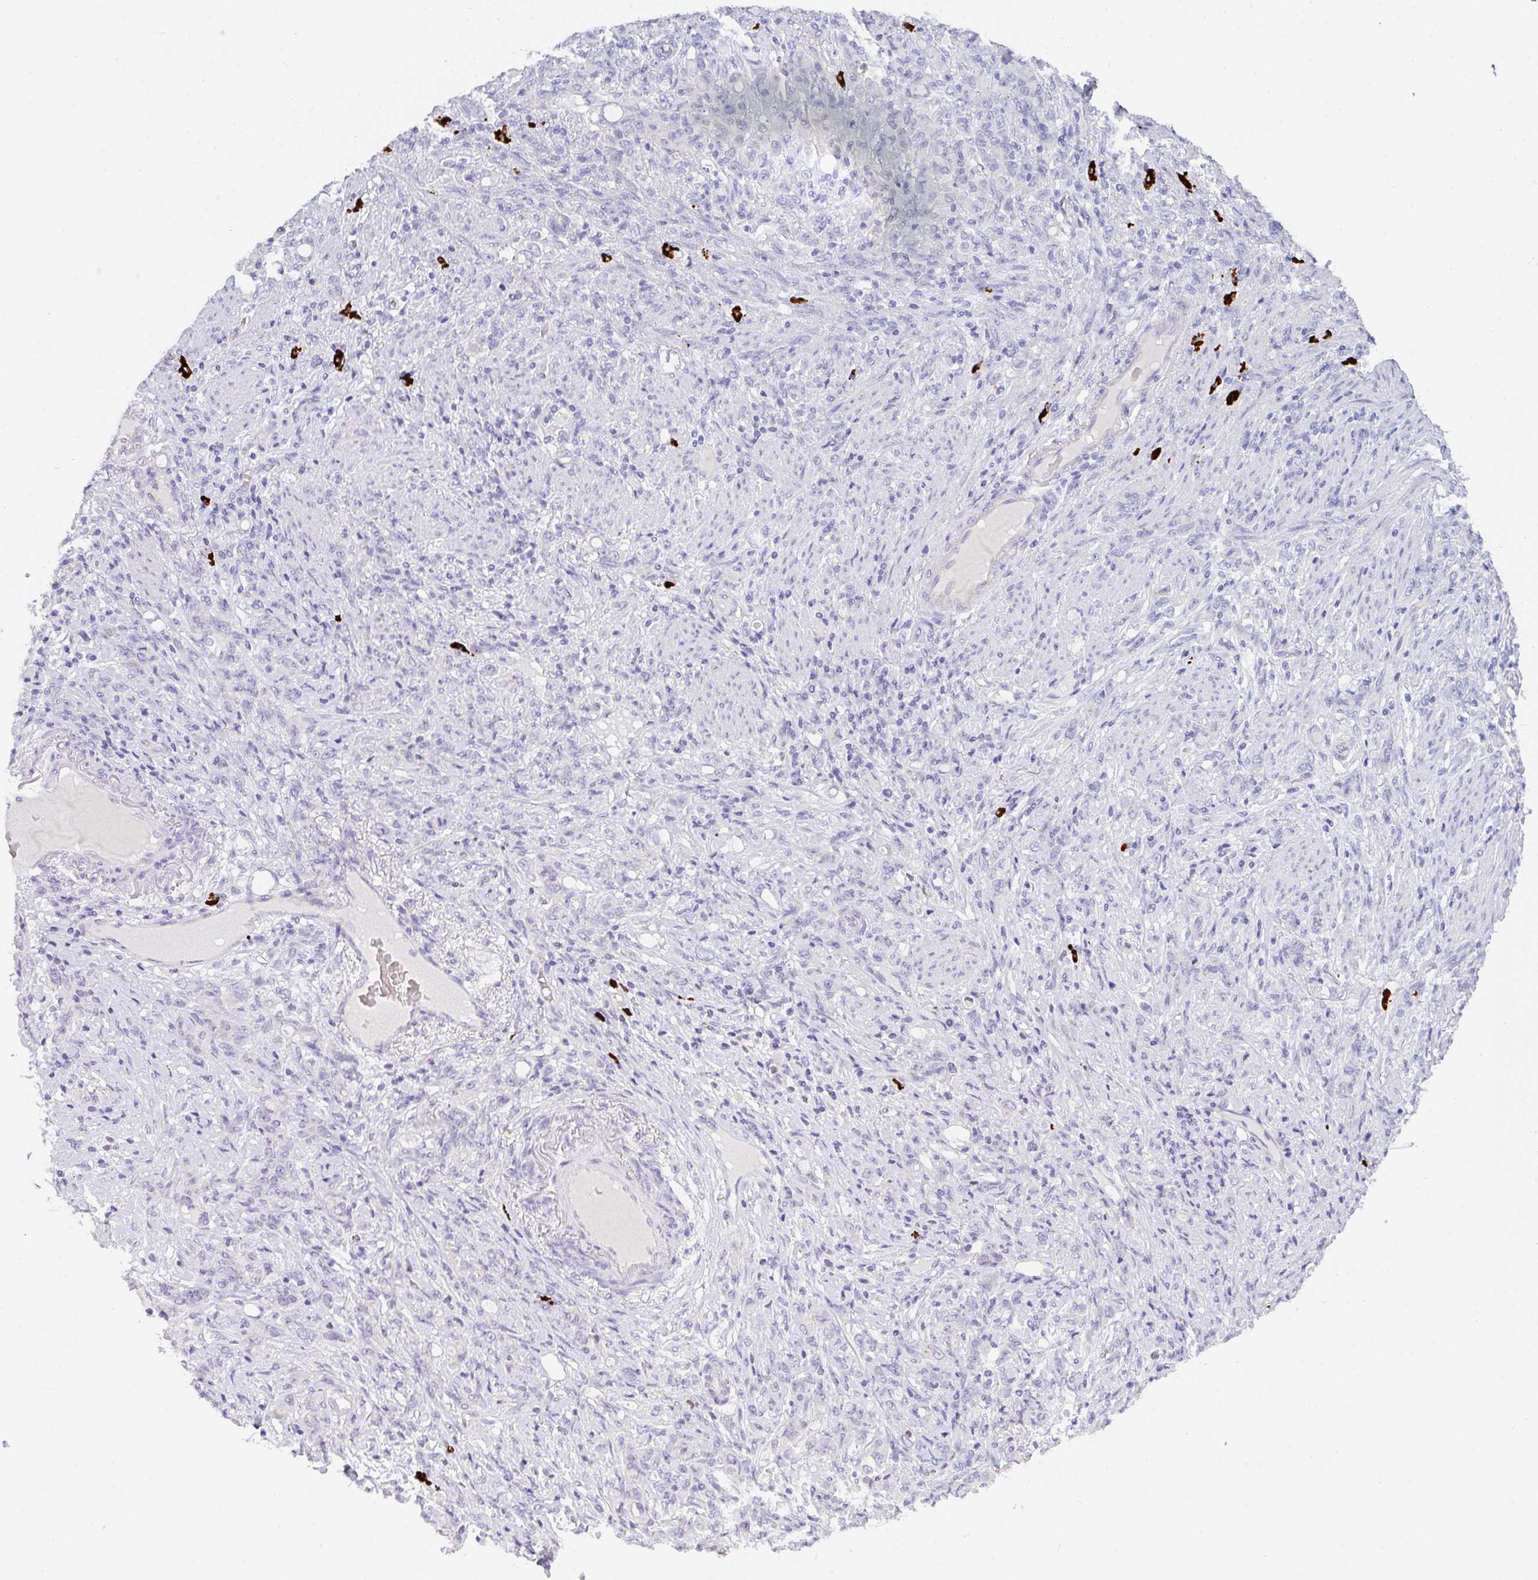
{"staining": {"intensity": "negative", "quantity": "none", "location": "none"}, "tissue": "stomach cancer", "cell_type": "Tumor cells", "image_type": "cancer", "snomed": [{"axis": "morphology", "description": "Normal tissue, NOS"}, {"axis": "morphology", "description": "Adenocarcinoma, NOS"}, {"axis": "topography", "description": "Stomach"}], "caption": "An image of adenocarcinoma (stomach) stained for a protein exhibits no brown staining in tumor cells. Nuclei are stained in blue.", "gene": "CACNA1S", "patient": {"sex": "female", "age": 79}}